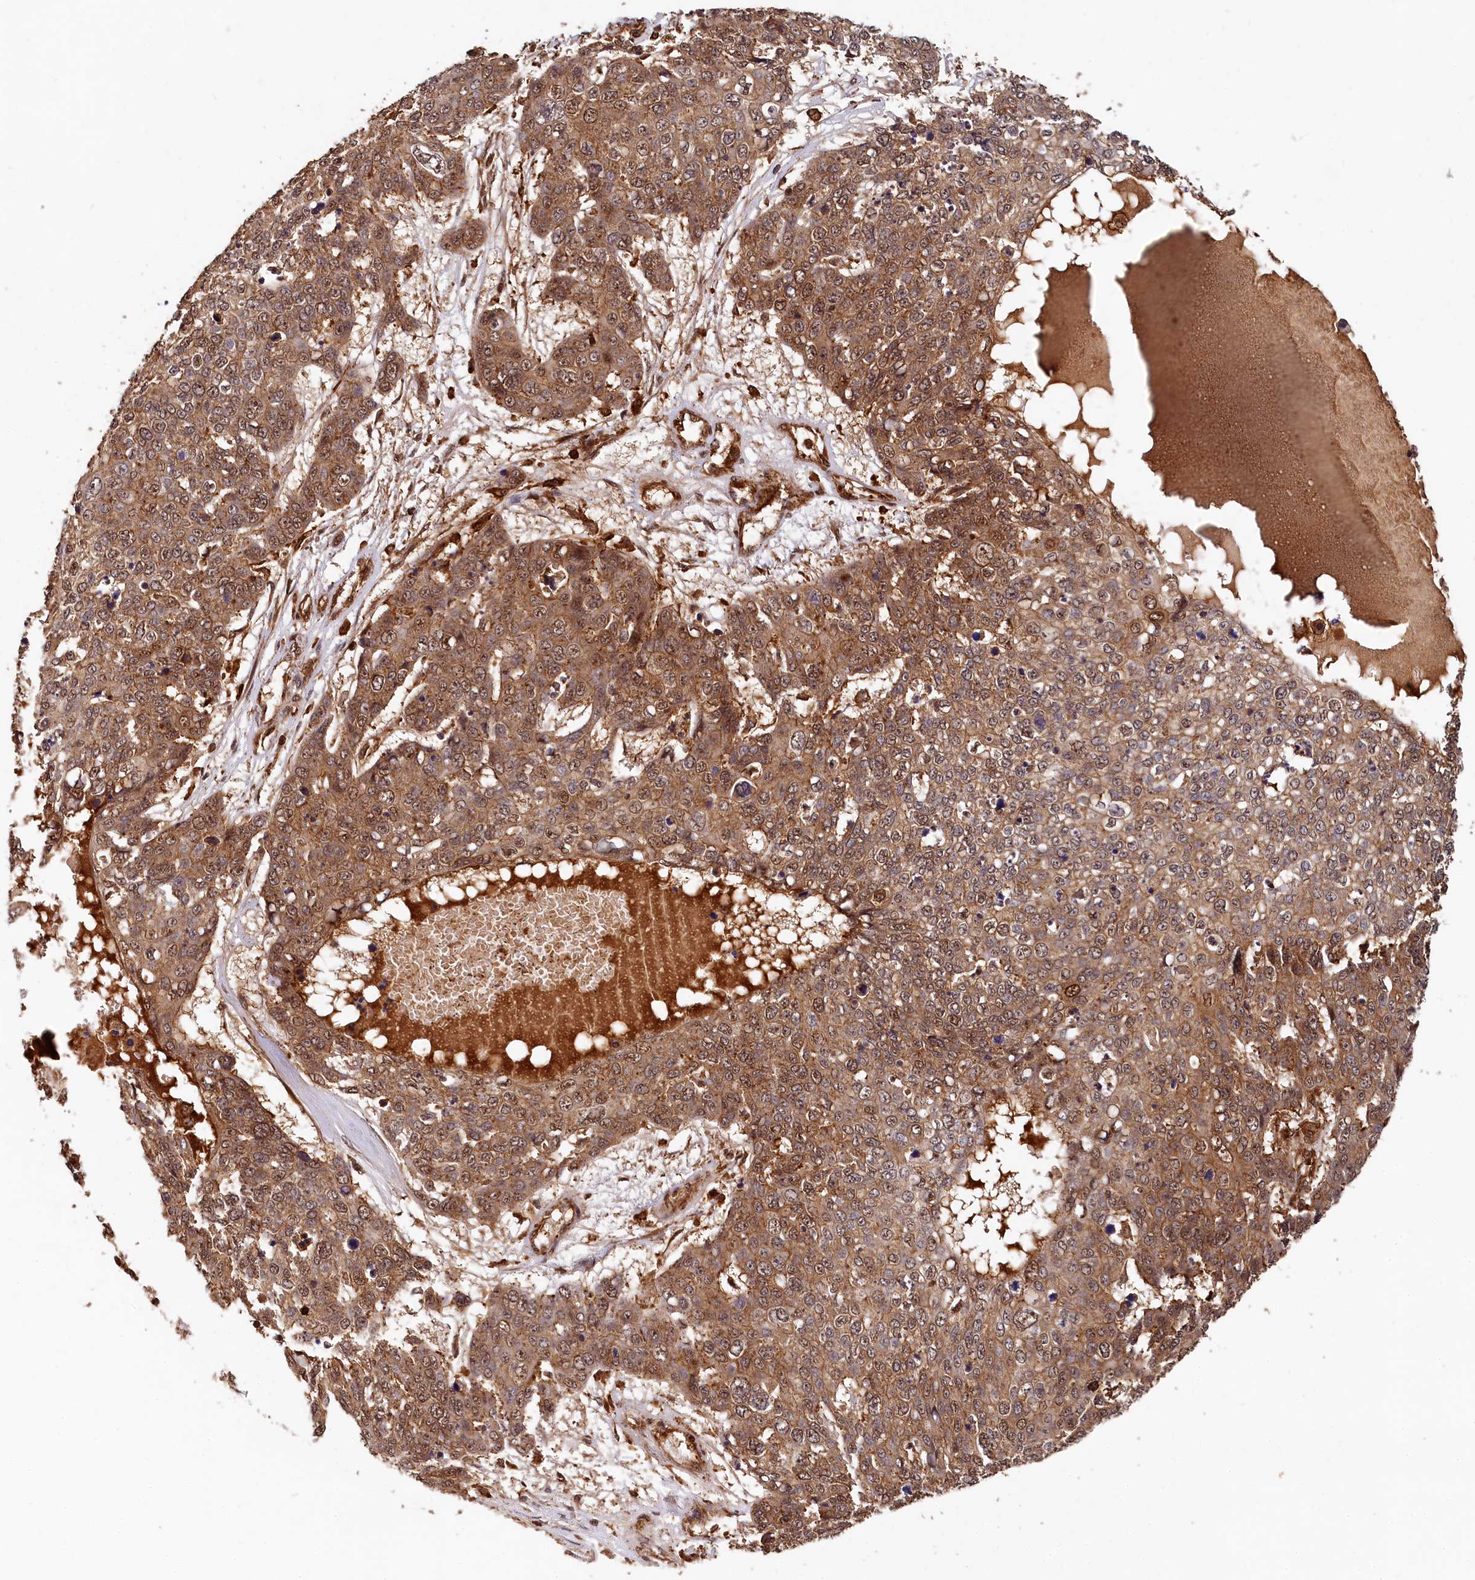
{"staining": {"intensity": "moderate", "quantity": ">75%", "location": "cytoplasmic/membranous,nuclear"}, "tissue": "skin cancer", "cell_type": "Tumor cells", "image_type": "cancer", "snomed": [{"axis": "morphology", "description": "Squamous cell carcinoma, NOS"}, {"axis": "topography", "description": "Skin"}], "caption": "Moderate cytoplasmic/membranous and nuclear protein expression is present in approximately >75% of tumor cells in skin squamous cell carcinoma.", "gene": "STUB1", "patient": {"sex": "male", "age": 71}}